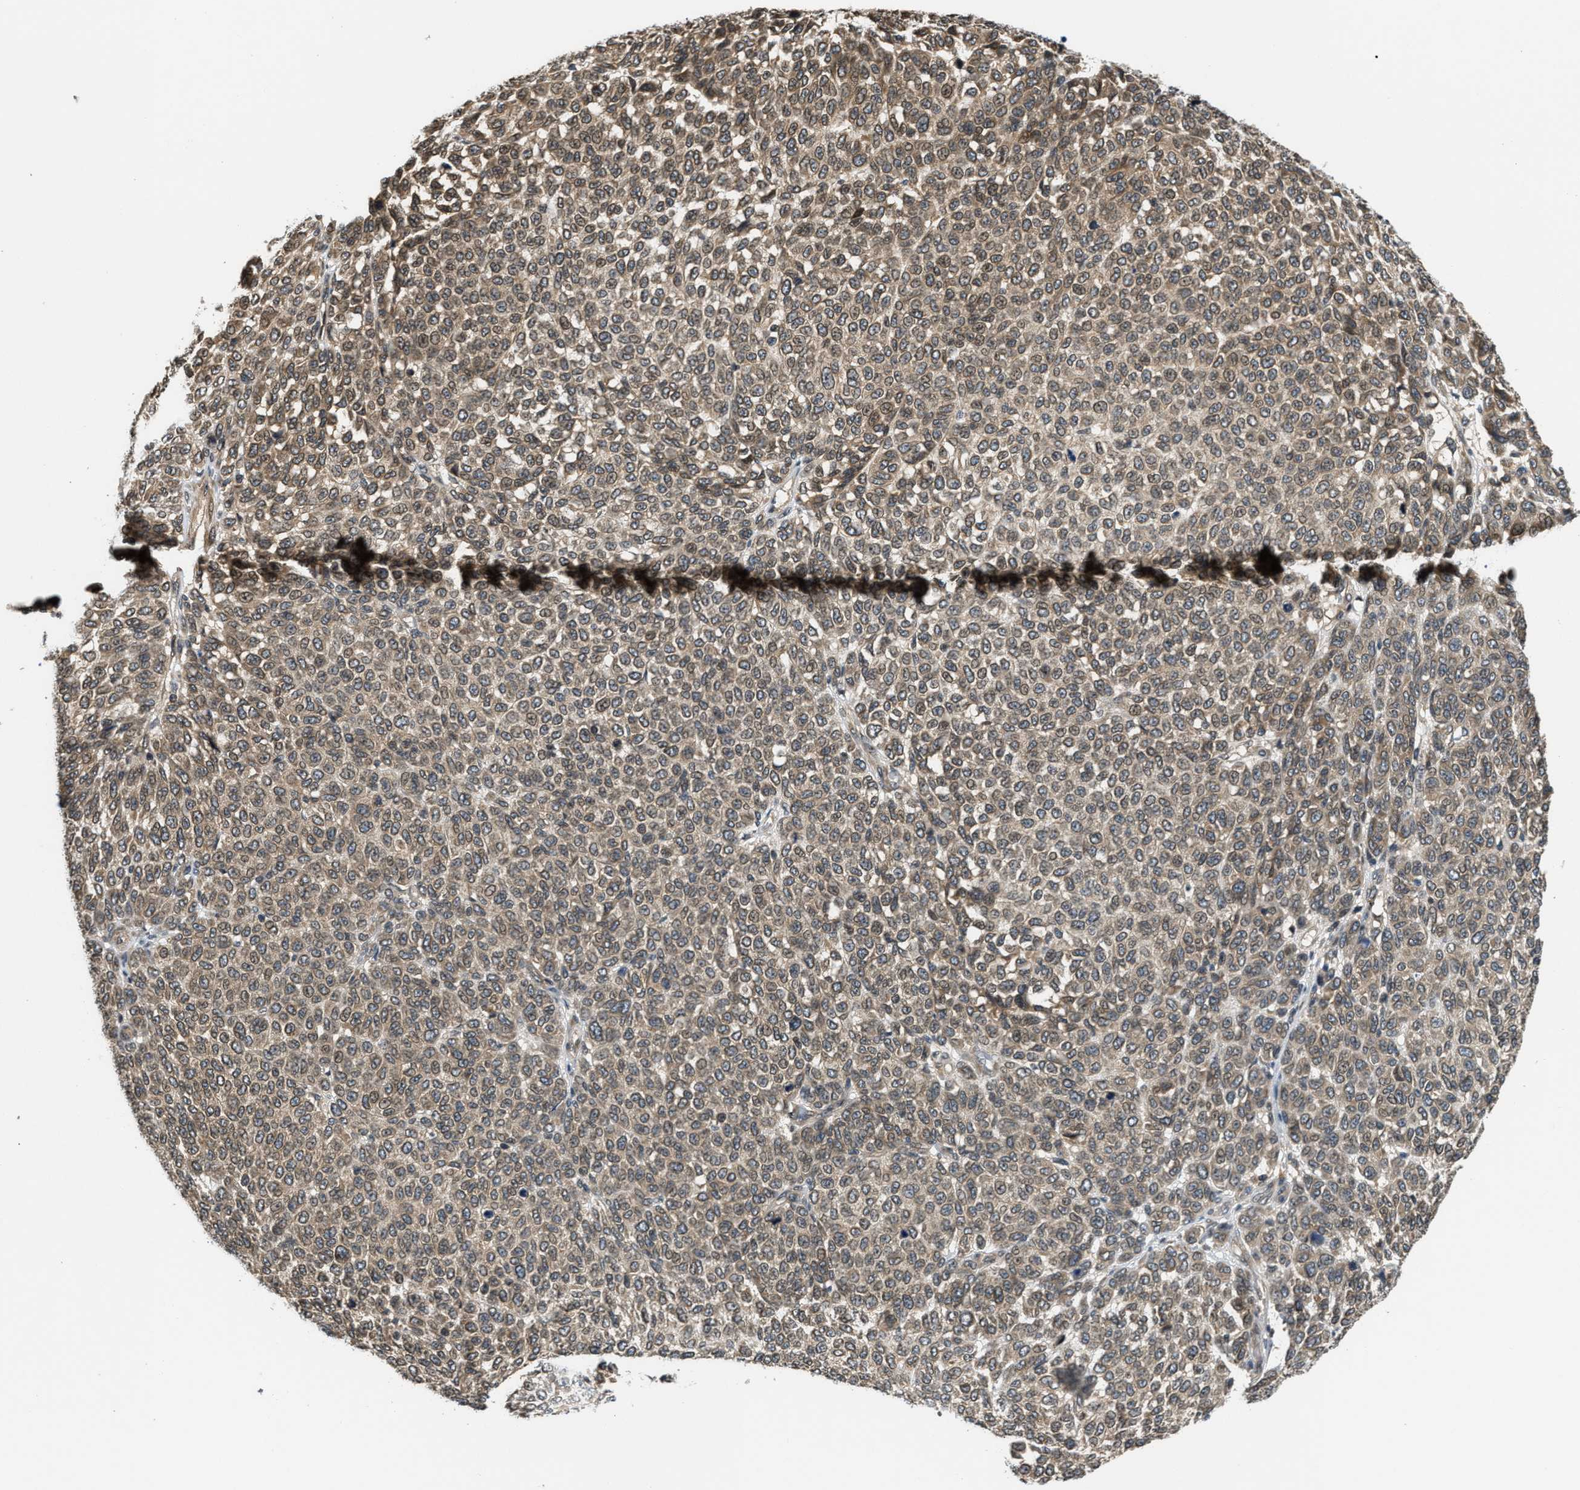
{"staining": {"intensity": "moderate", "quantity": ">75%", "location": "cytoplasmic/membranous"}, "tissue": "melanoma", "cell_type": "Tumor cells", "image_type": "cancer", "snomed": [{"axis": "morphology", "description": "Malignant melanoma, NOS"}, {"axis": "topography", "description": "Skin"}], "caption": "There is medium levels of moderate cytoplasmic/membranous expression in tumor cells of melanoma, as demonstrated by immunohistochemical staining (brown color).", "gene": "RAB29", "patient": {"sex": "male", "age": 59}}